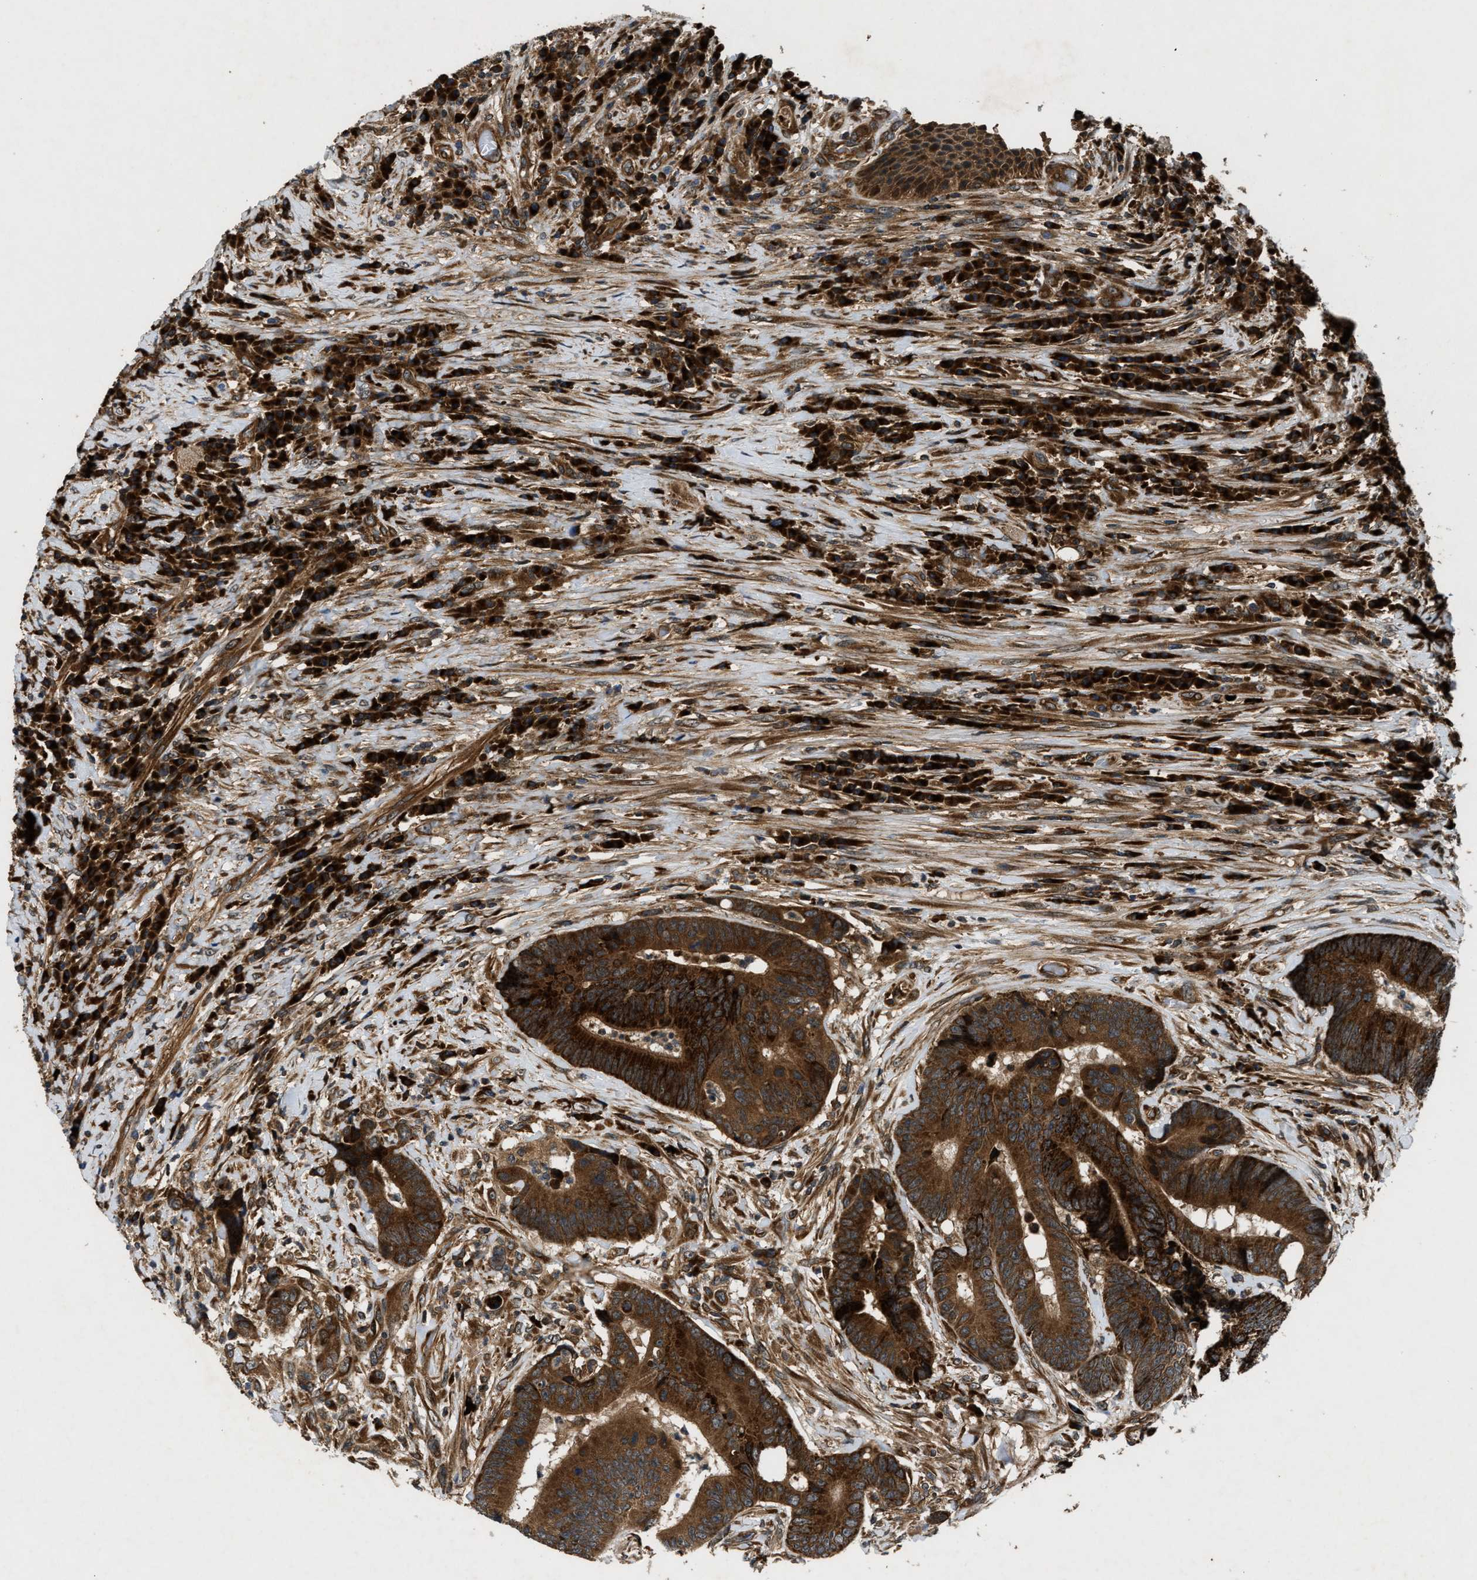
{"staining": {"intensity": "strong", "quantity": ">75%", "location": "cytoplasmic/membranous"}, "tissue": "colorectal cancer", "cell_type": "Tumor cells", "image_type": "cancer", "snomed": [{"axis": "morphology", "description": "Adenocarcinoma, NOS"}, {"axis": "topography", "description": "Rectum"}, {"axis": "topography", "description": "Anal"}], "caption": "Immunohistochemical staining of human colorectal adenocarcinoma displays high levels of strong cytoplasmic/membranous protein positivity in about >75% of tumor cells.", "gene": "PNPLA8", "patient": {"sex": "female", "age": 89}}